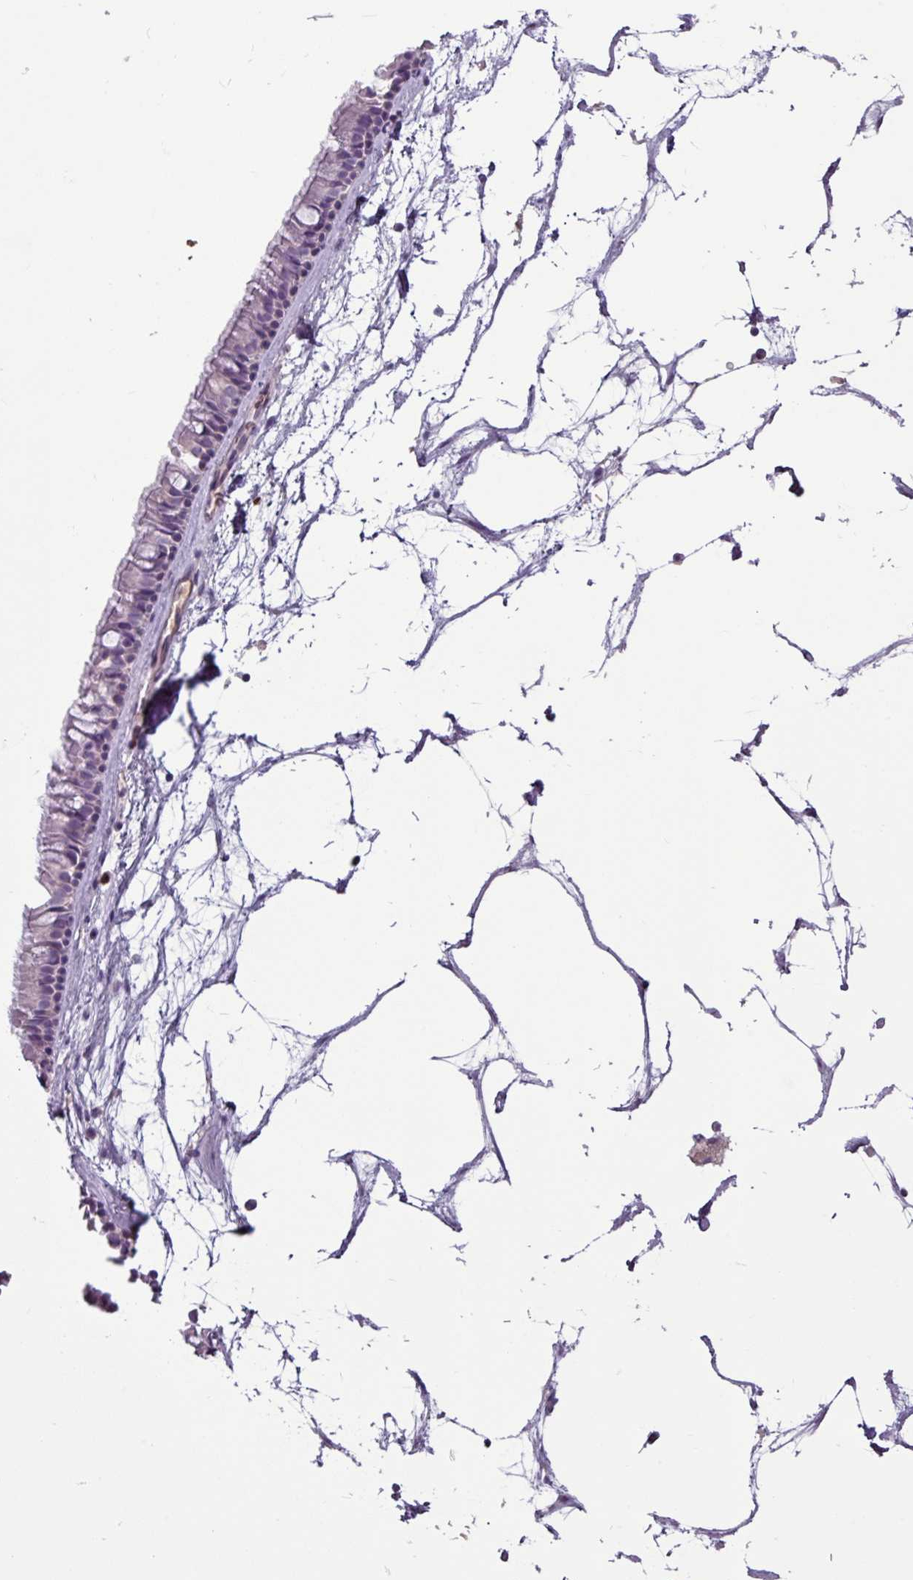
{"staining": {"intensity": "negative", "quantity": "none", "location": "none"}, "tissue": "nasopharynx", "cell_type": "Respiratory epithelial cells", "image_type": "normal", "snomed": [{"axis": "morphology", "description": "Normal tissue, NOS"}, {"axis": "topography", "description": "Nasopharynx"}], "caption": "This micrograph is of benign nasopharynx stained with immunohistochemistry to label a protein in brown with the nuclei are counter-stained blue. There is no positivity in respiratory epithelial cells.", "gene": "CD8A", "patient": {"sex": "male", "age": 64}}